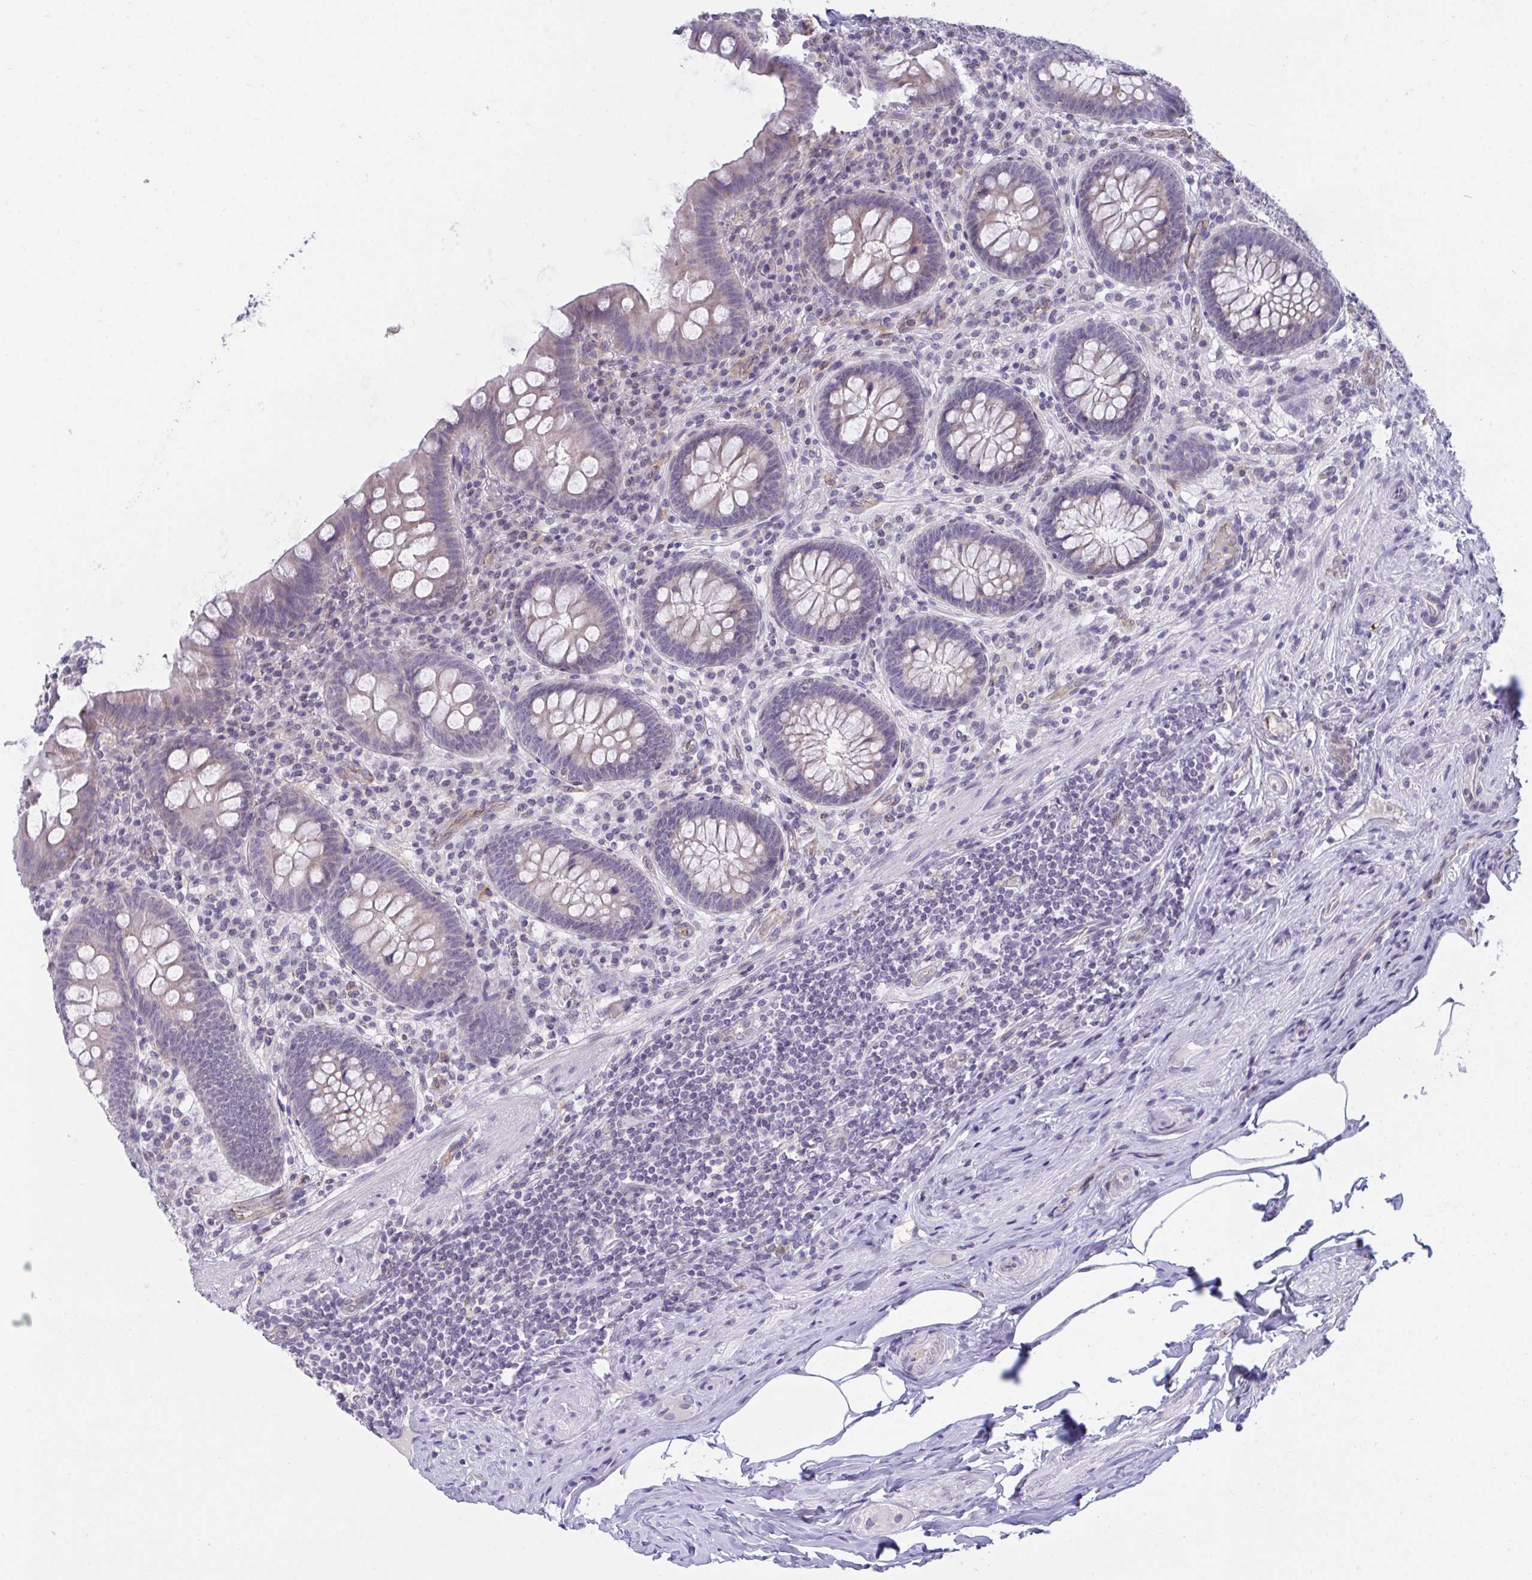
{"staining": {"intensity": "weak", "quantity": "<25%", "location": "cytoplasmic/membranous"}, "tissue": "appendix", "cell_type": "Glandular cells", "image_type": "normal", "snomed": [{"axis": "morphology", "description": "Normal tissue, NOS"}, {"axis": "topography", "description": "Appendix"}], "caption": "This image is of unremarkable appendix stained with IHC to label a protein in brown with the nuclei are counter-stained blue. There is no expression in glandular cells.", "gene": "SEMA6B", "patient": {"sex": "male", "age": 71}}